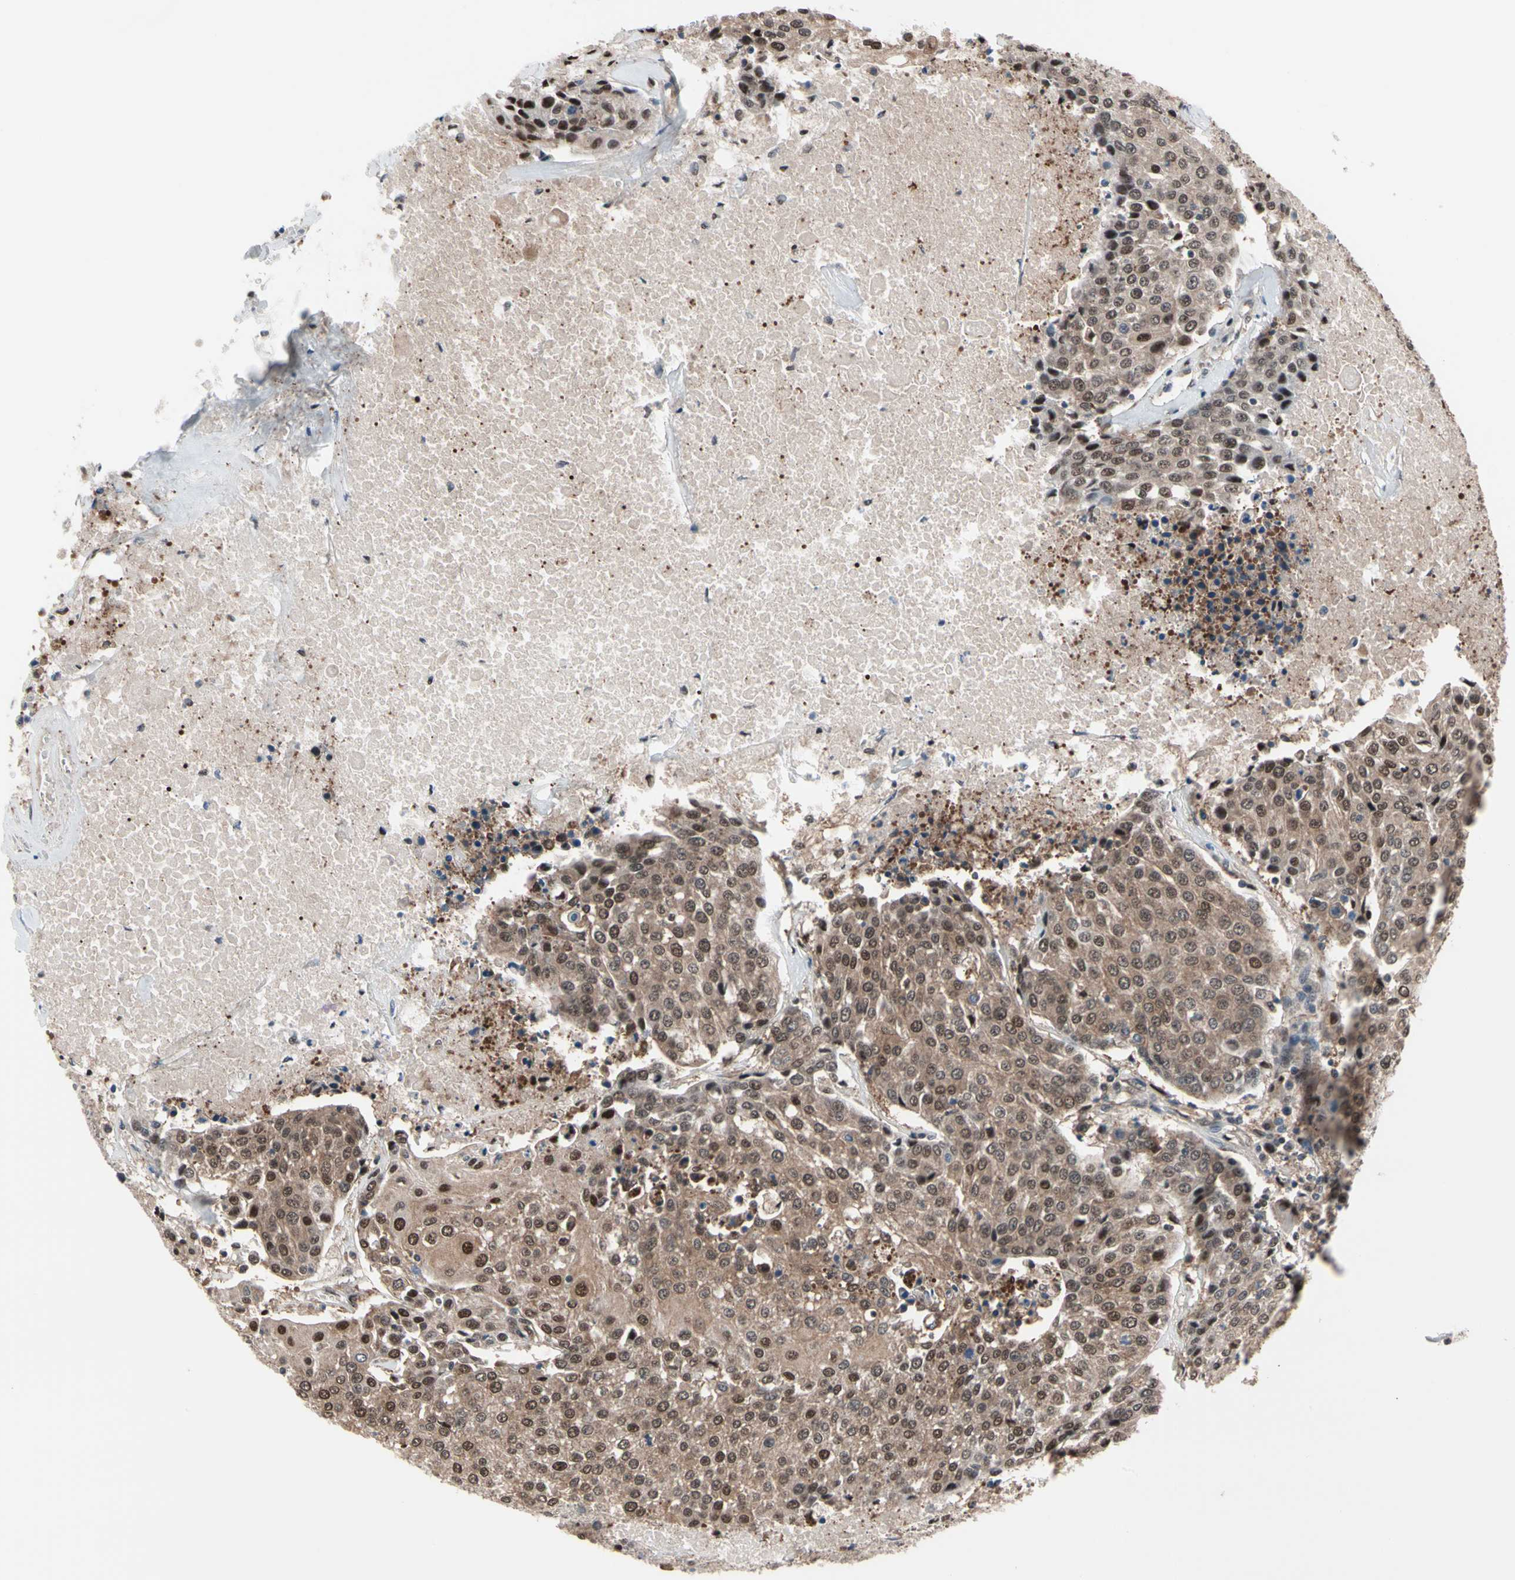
{"staining": {"intensity": "moderate", "quantity": ">75%", "location": "cytoplasmic/membranous,nuclear"}, "tissue": "urothelial cancer", "cell_type": "Tumor cells", "image_type": "cancer", "snomed": [{"axis": "morphology", "description": "Urothelial carcinoma, High grade"}, {"axis": "topography", "description": "Urinary bladder"}], "caption": "High-grade urothelial carcinoma stained for a protein shows moderate cytoplasmic/membranous and nuclear positivity in tumor cells.", "gene": "PSMA2", "patient": {"sex": "female", "age": 85}}